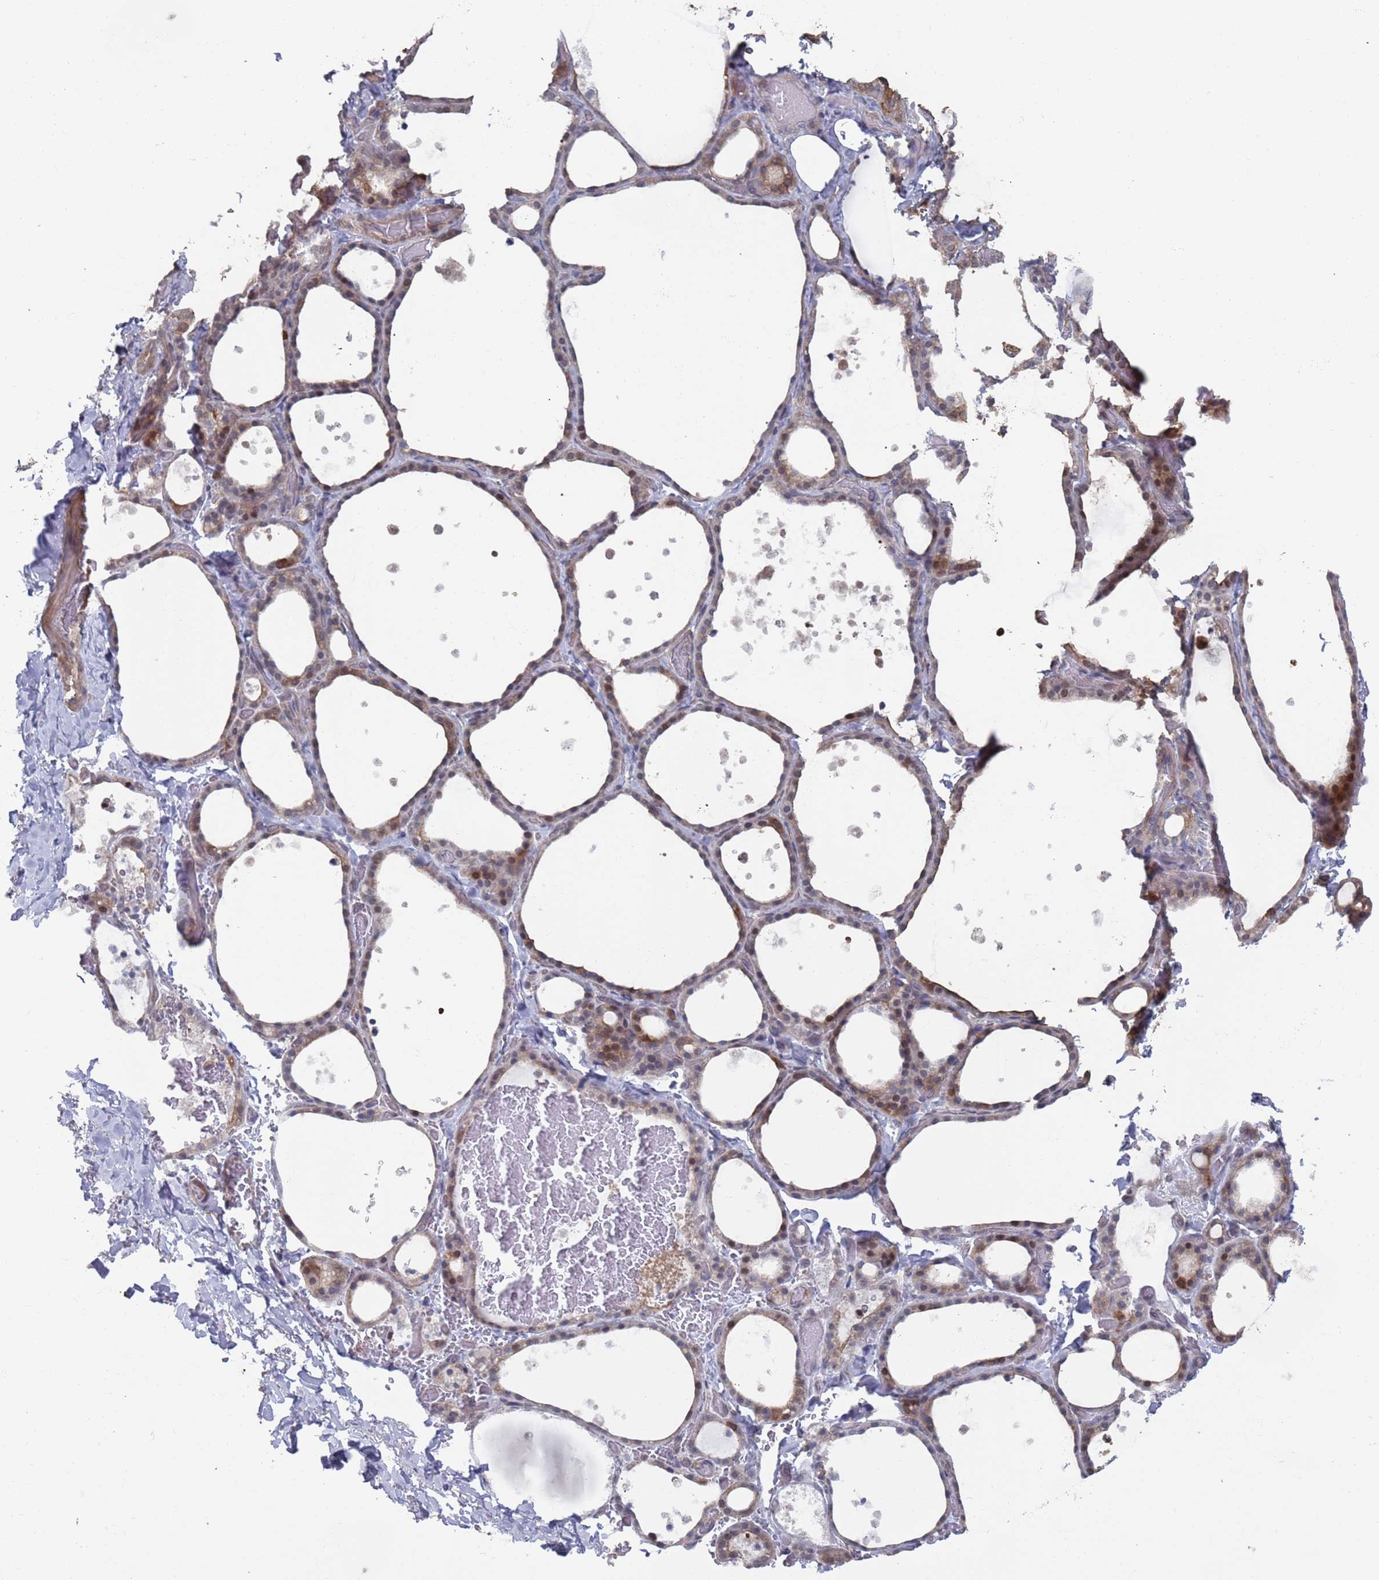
{"staining": {"intensity": "moderate", "quantity": "<25%", "location": "cytoplasmic/membranous"}, "tissue": "thyroid gland", "cell_type": "Glandular cells", "image_type": "normal", "snomed": [{"axis": "morphology", "description": "Normal tissue, NOS"}, {"axis": "topography", "description": "Thyroid gland"}], "caption": "IHC image of benign thyroid gland: human thyroid gland stained using IHC reveals low levels of moderate protein expression localized specifically in the cytoplasmic/membranous of glandular cells, appearing as a cytoplasmic/membranous brown color.", "gene": "DGKD", "patient": {"sex": "female", "age": 44}}